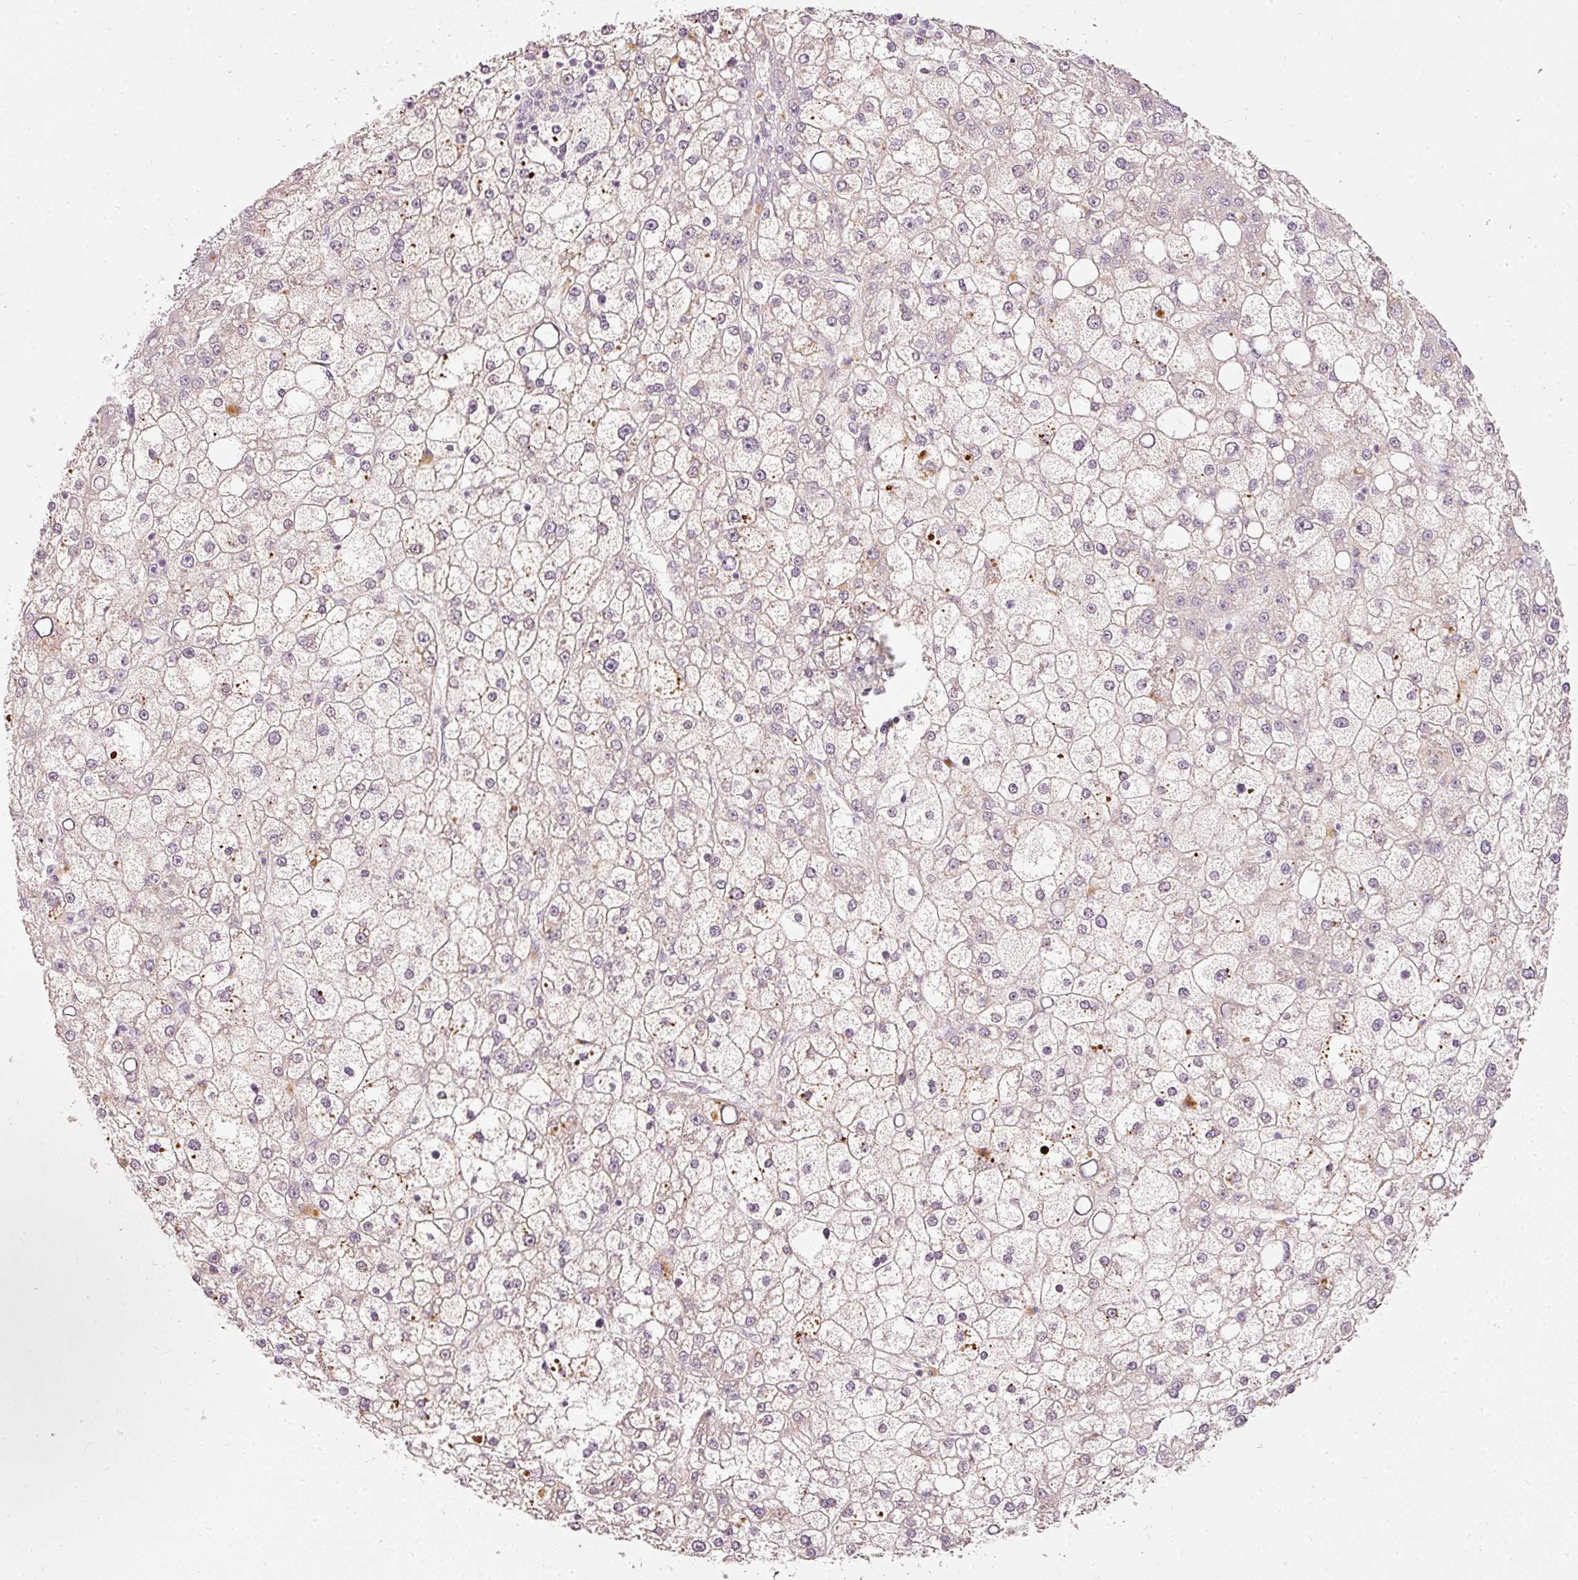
{"staining": {"intensity": "negative", "quantity": "none", "location": "none"}, "tissue": "liver cancer", "cell_type": "Tumor cells", "image_type": "cancer", "snomed": [{"axis": "morphology", "description": "Carcinoma, Hepatocellular, NOS"}, {"axis": "topography", "description": "Liver"}], "caption": "This is an immunohistochemistry histopathology image of hepatocellular carcinoma (liver). There is no expression in tumor cells.", "gene": "TOGARAM1", "patient": {"sex": "male", "age": 67}}